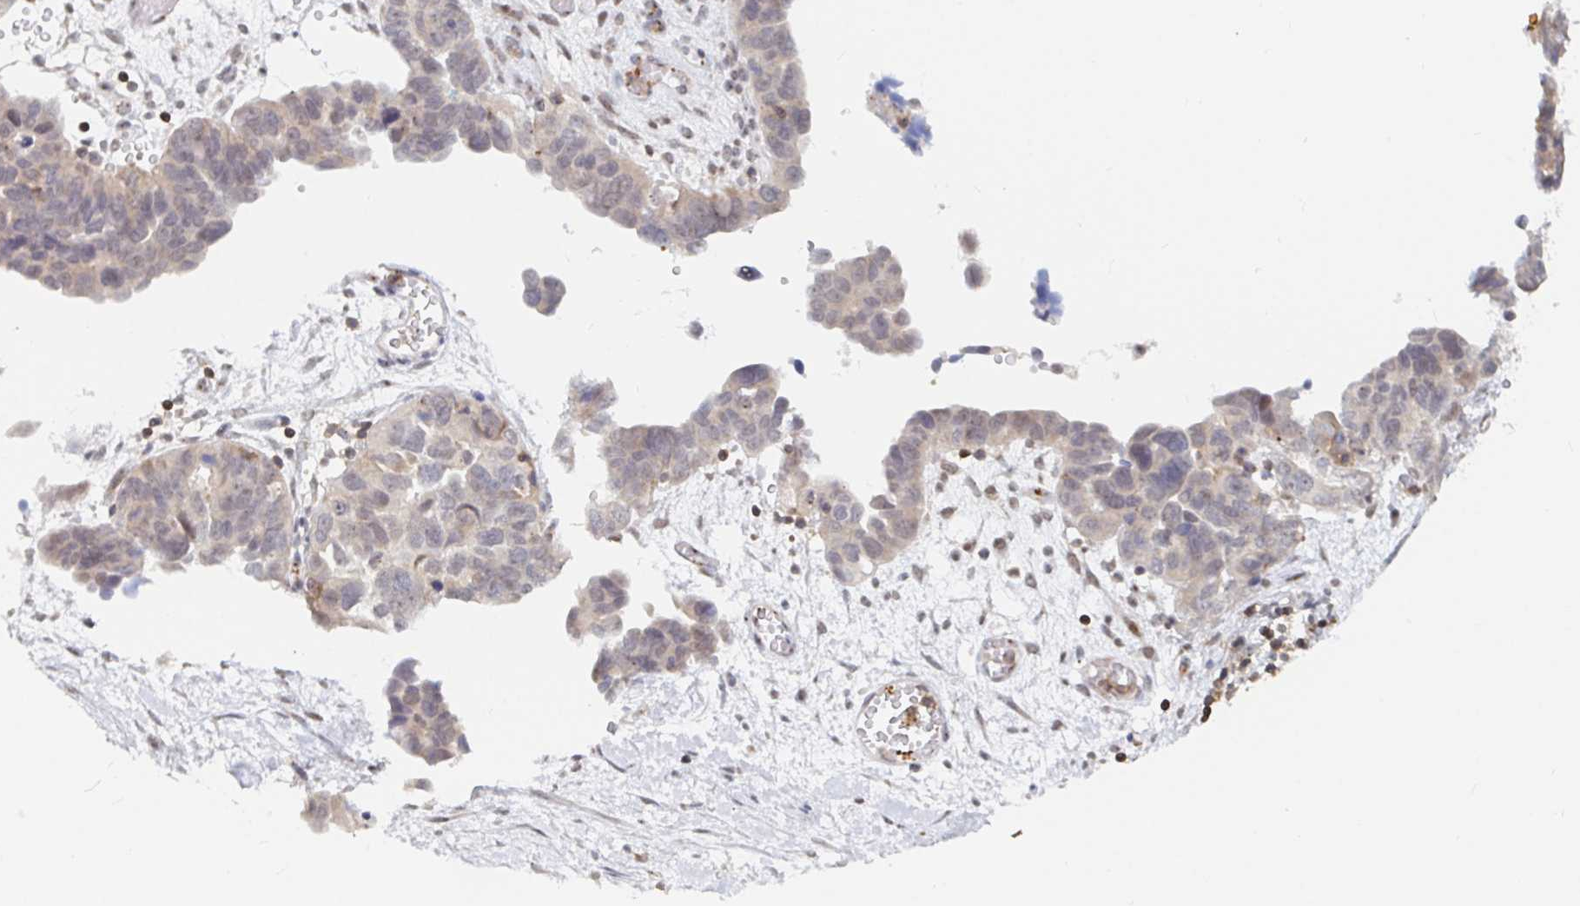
{"staining": {"intensity": "weak", "quantity": "25%-75%", "location": "cytoplasmic/membranous"}, "tissue": "ovarian cancer", "cell_type": "Tumor cells", "image_type": "cancer", "snomed": [{"axis": "morphology", "description": "Cystadenocarcinoma, serous, NOS"}, {"axis": "topography", "description": "Ovary"}], "caption": "A brown stain highlights weak cytoplasmic/membranous positivity of a protein in human serous cystadenocarcinoma (ovarian) tumor cells. (Stains: DAB (3,3'-diaminobenzidine) in brown, nuclei in blue, Microscopy: brightfield microscopy at high magnification).", "gene": "CHD2", "patient": {"sex": "female", "age": 64}}